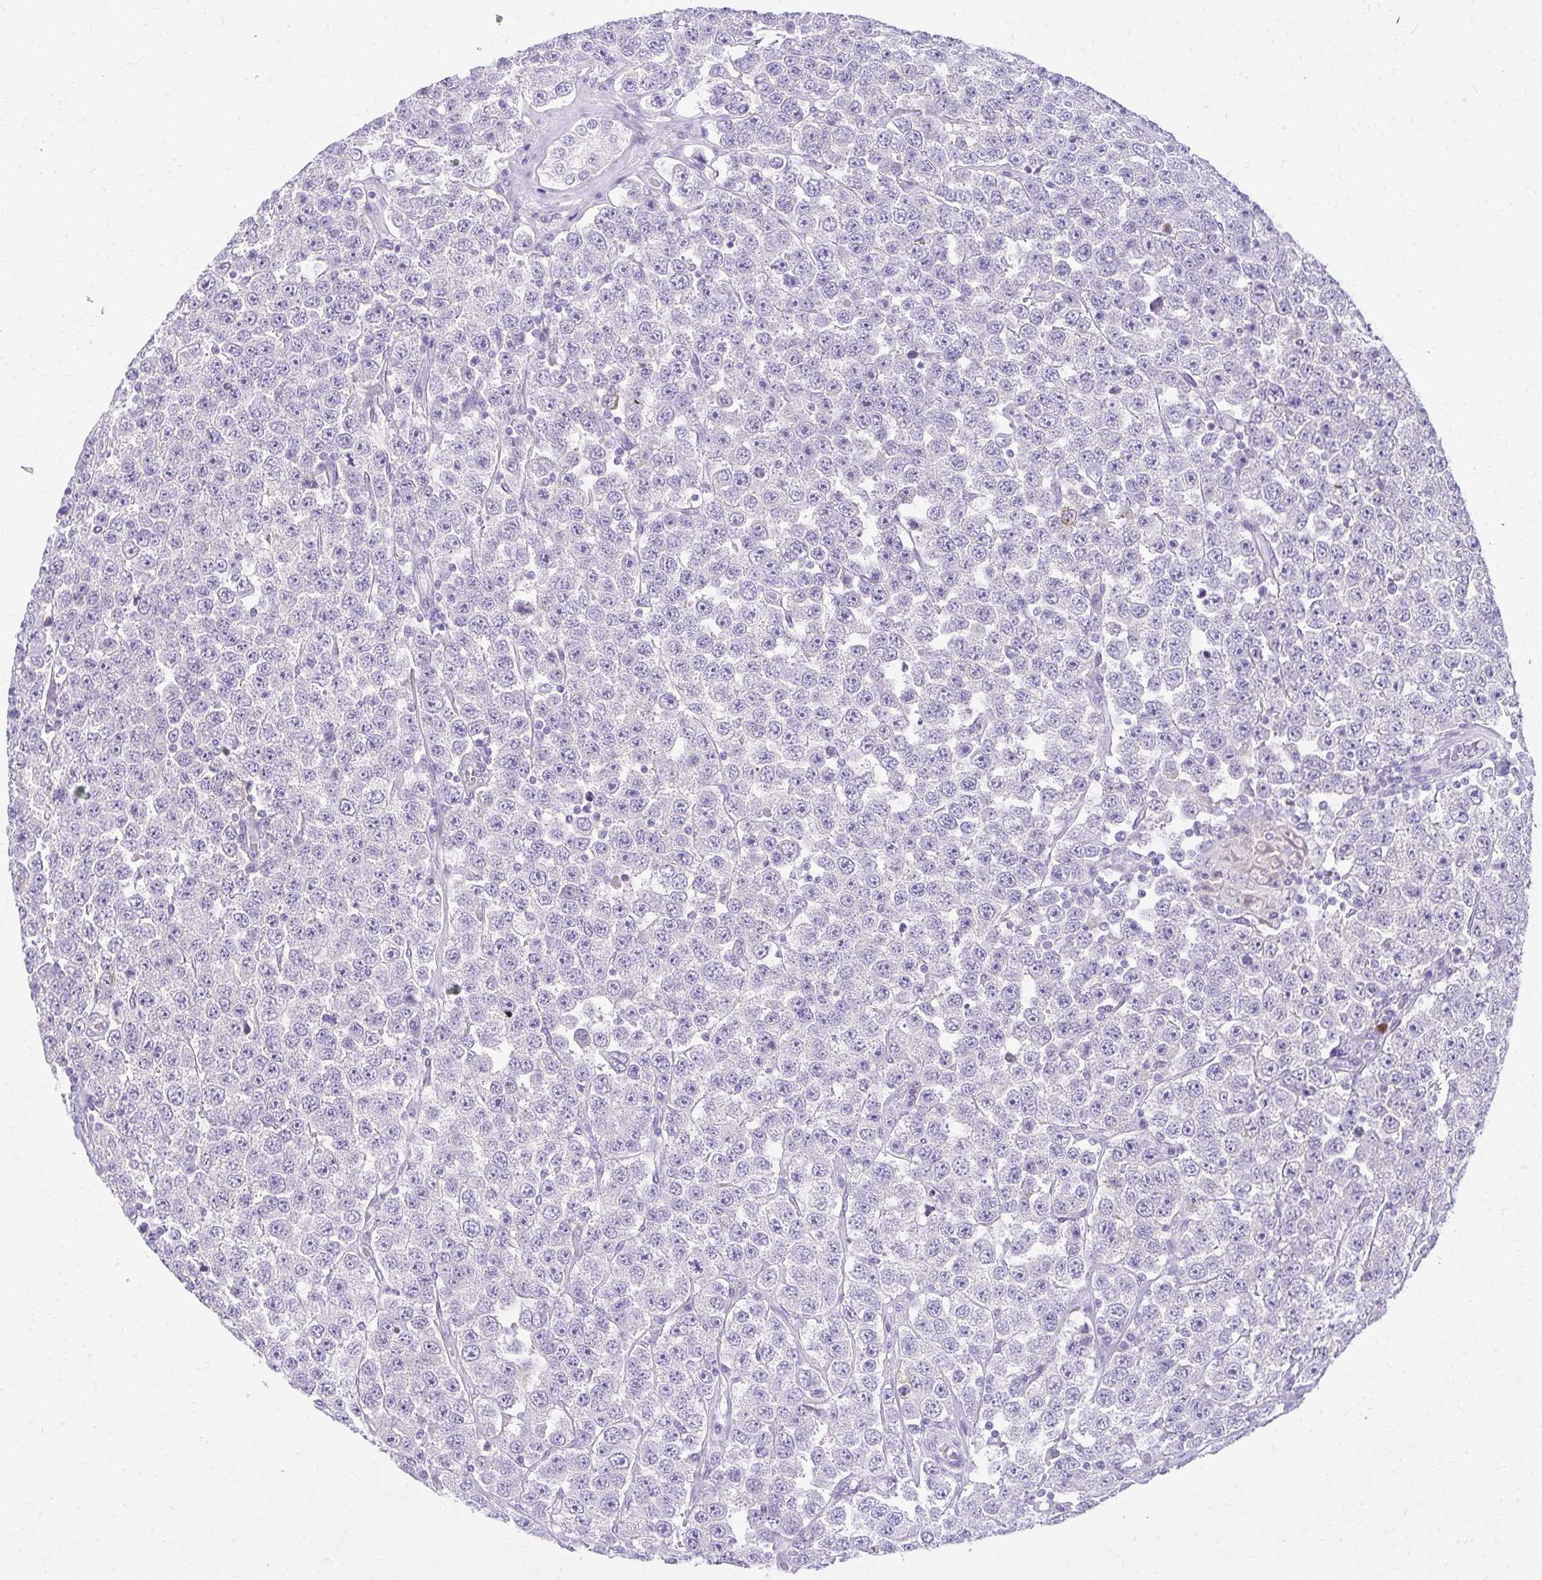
{"staining": {"intensity": "negative", "quantity": "none", "location": "none"}, "tissue": "testis cancer", "cell_type": "Tumor cells", "image_type": "cancer", "snomed": [{"axis": "morphology", "description": "Seminoma, NOS"}, {"axis": "topography", "description": "Testis"}], "caption": "IHC micrograph of neoplastic tissue: seminoma (testis) stained with DAB displays no significant protein expression in tumor cells.", "gene": "PRAP1", "patient": {"sex": "male", "age": 28}}